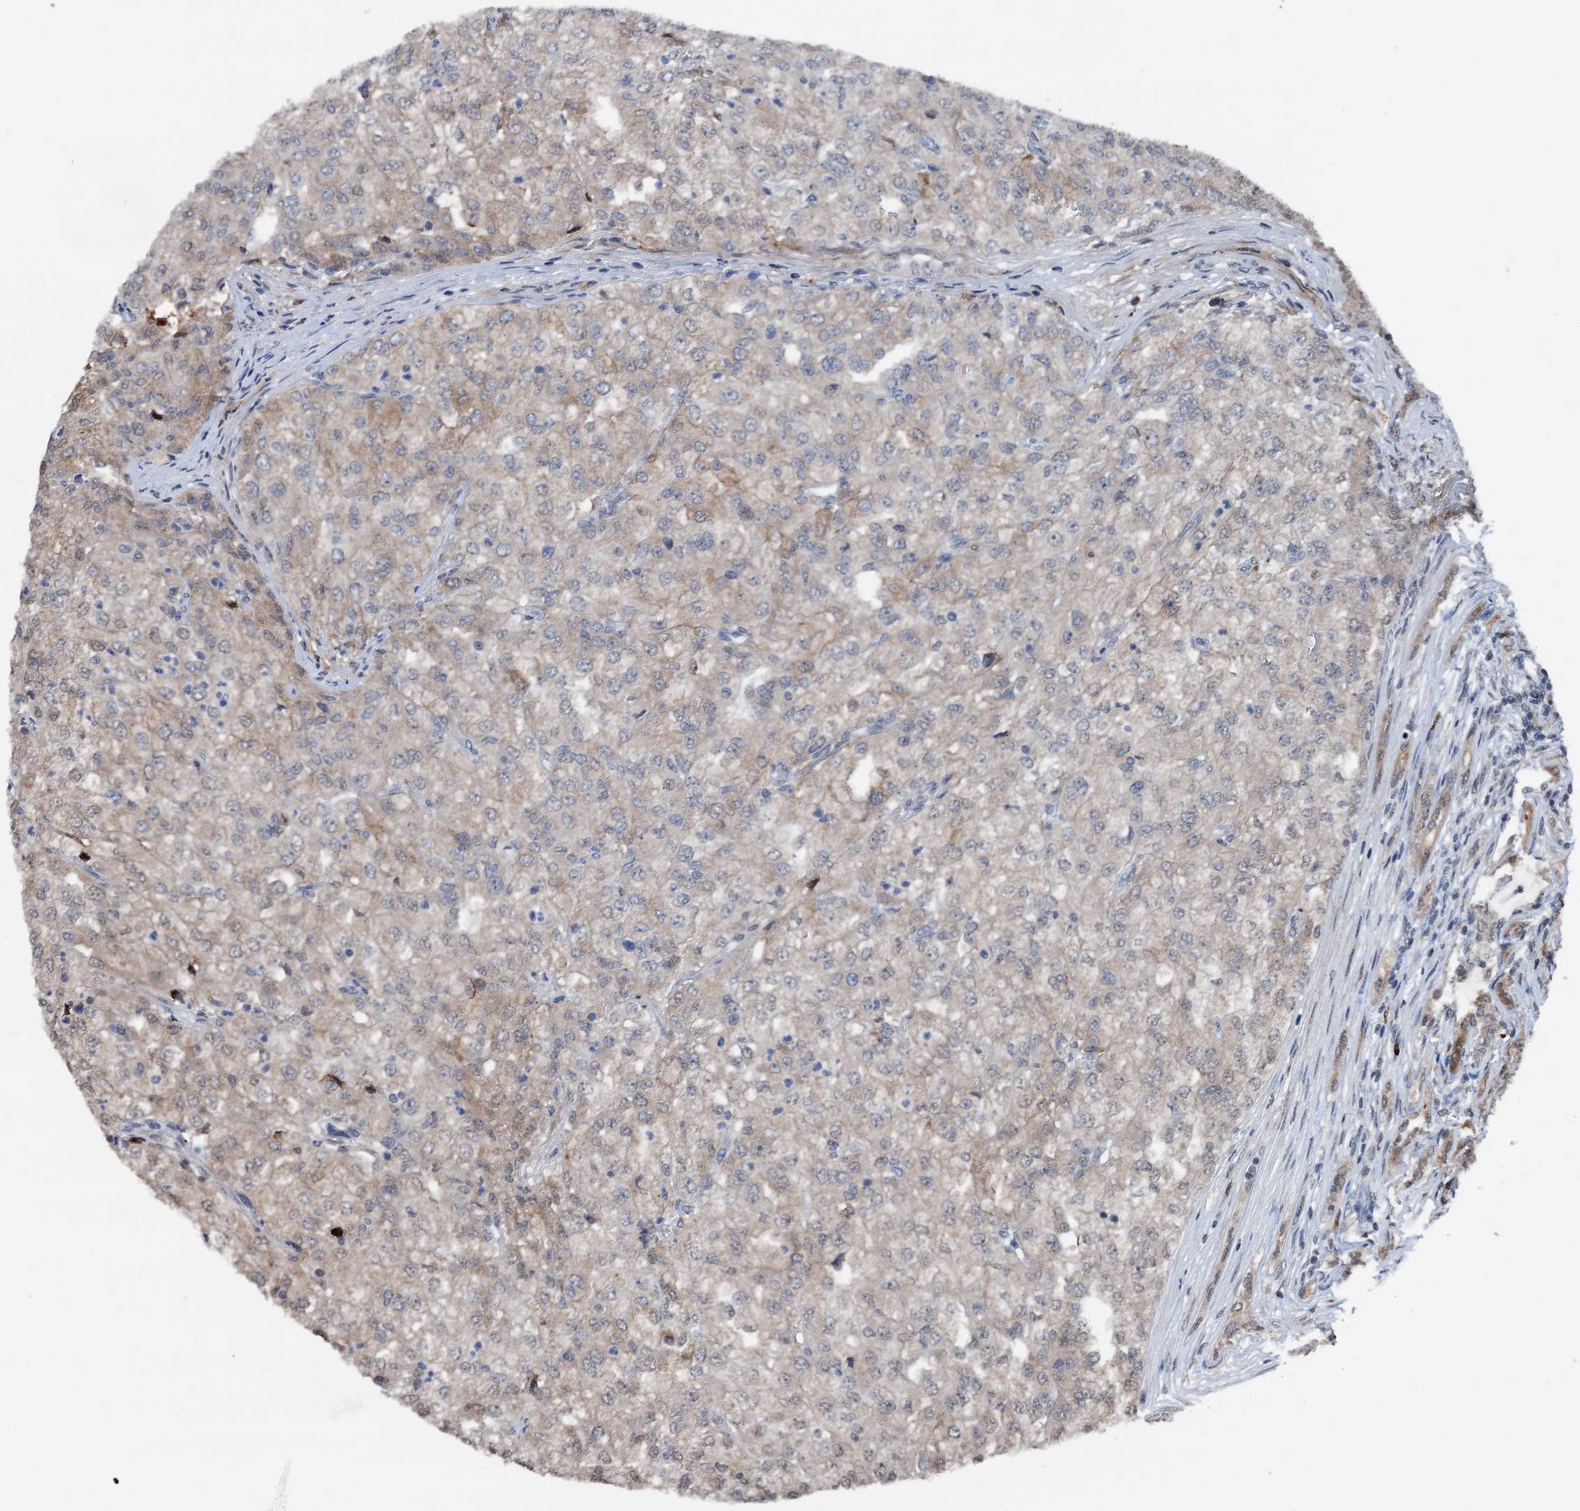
{"staining": {"intensity": "weak", "quantity": "25%-75%", "location": "cytoplasmic/membranous"}, "tissue": "renal cancer", "cell_type": "Tumor cells", "image_type": "cancer", "snomed": [{"axis": "morphology", "description": "Adenocarcinoma, NOS"}, {"axis": "topography", "description": "Kidney"}], "caption": "Renal cancer (adenocarcinoma) tissue reveals weak cytoplasmic/membranous staining in about 25%-75% of tumor cells (DAB IHC, brown staining for protein, blue staining for nuclei).", "gene": "SHLD1", "patient": {"sex": "female", "age": 54}}